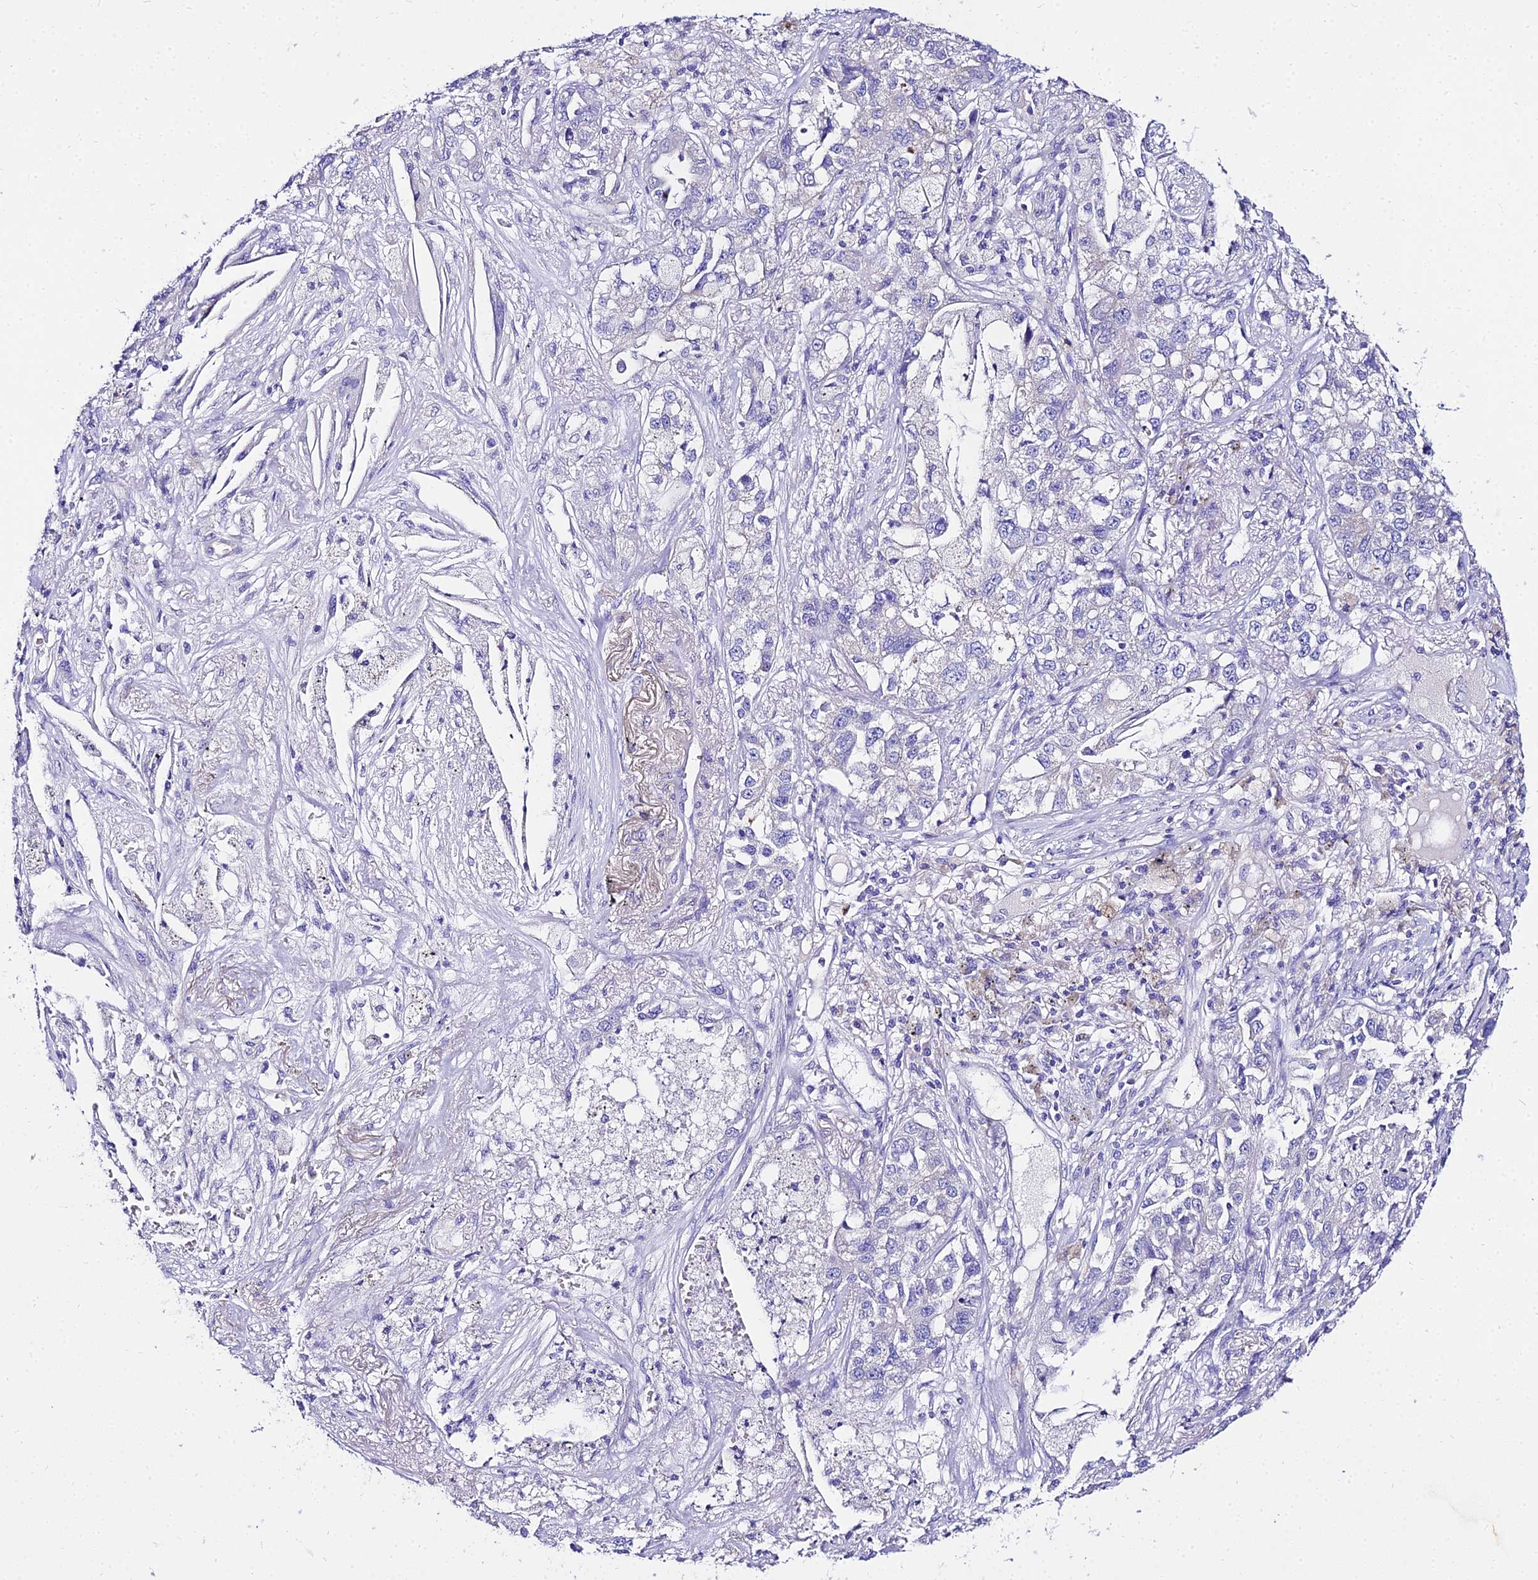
{"staining": {"intensity": "negative", "quantity": "none", "location": "none"}, "tissue": "lung cancer", "cell_type": "Tumor cells", "image_type": "cancer", "snomed": [{"axis": "morphology", "description": "Adenocarcinoma, NOS"}, {"axis": "topography", "description": "Lung"}], "caption": "There is no significant expression in tumor cells of adenocarcinoma (lung). Brightfield microscopy of IHC stained with DAB (brown) and hematoxylin (blue), captured at high magnification.", "gene": "TUBA3D", "patient": {"sex": "male", "age": 49}}